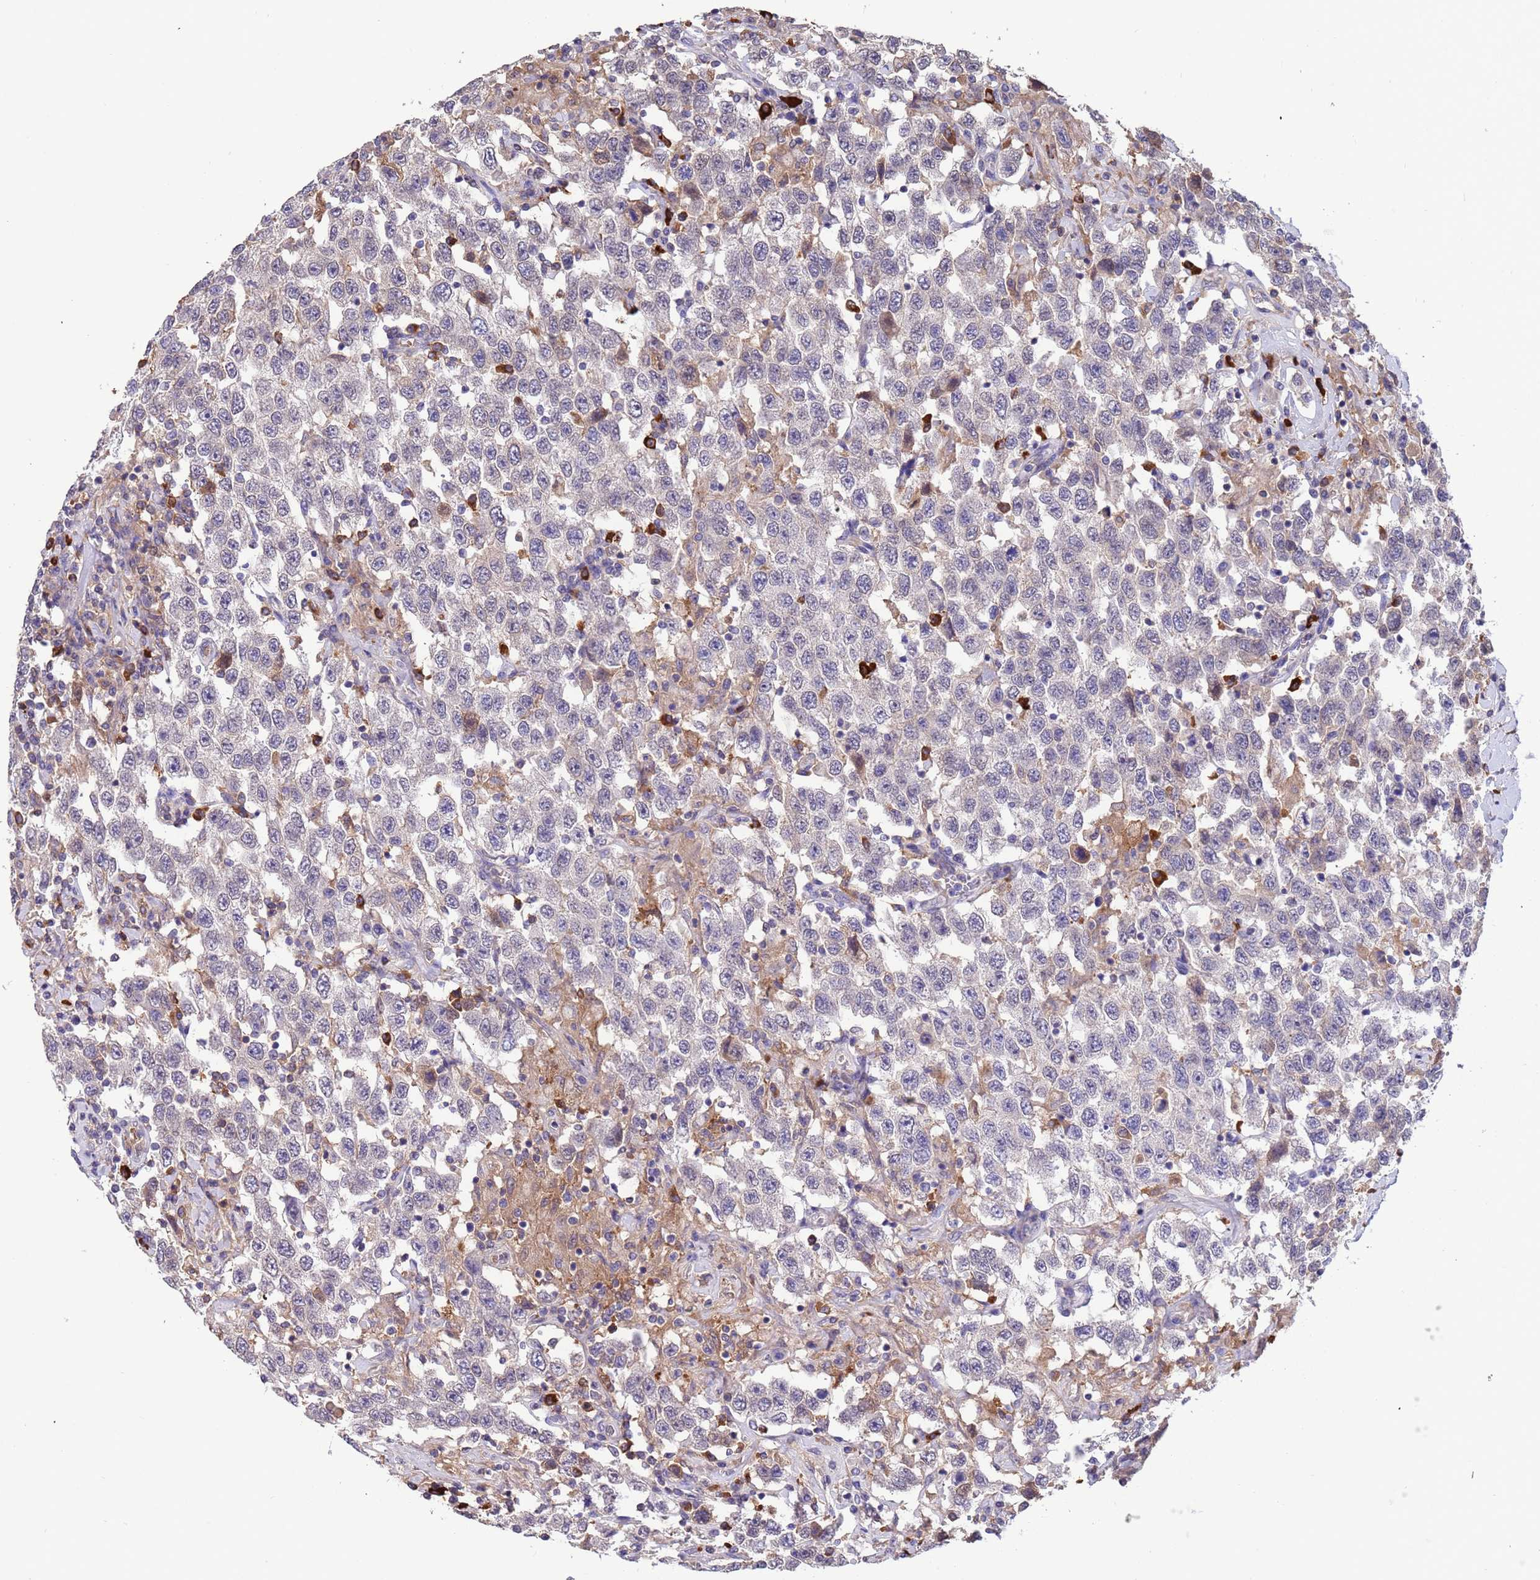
{"staining": {"intensity": "negative", "quantity": "none", "location": "none"}, "tissue": "testis cancer", "cell_type": "Tumor cells", "image_type": "cancer", "snomed": [{"axis": "morphology", "description": "Seminoma, NOS"}, {"axis": "topography", "description": "Testis"}], "caption": "High magnification brightfield microscopy of testis seminoma stained with DAB (3,3'-diaminobenzidine) (brown) and counterstained with hematoxylin (blue): tumor cells show no significant expression.", "gene": "AMPD3", "patient": {"sex": "male", "age": 41}}